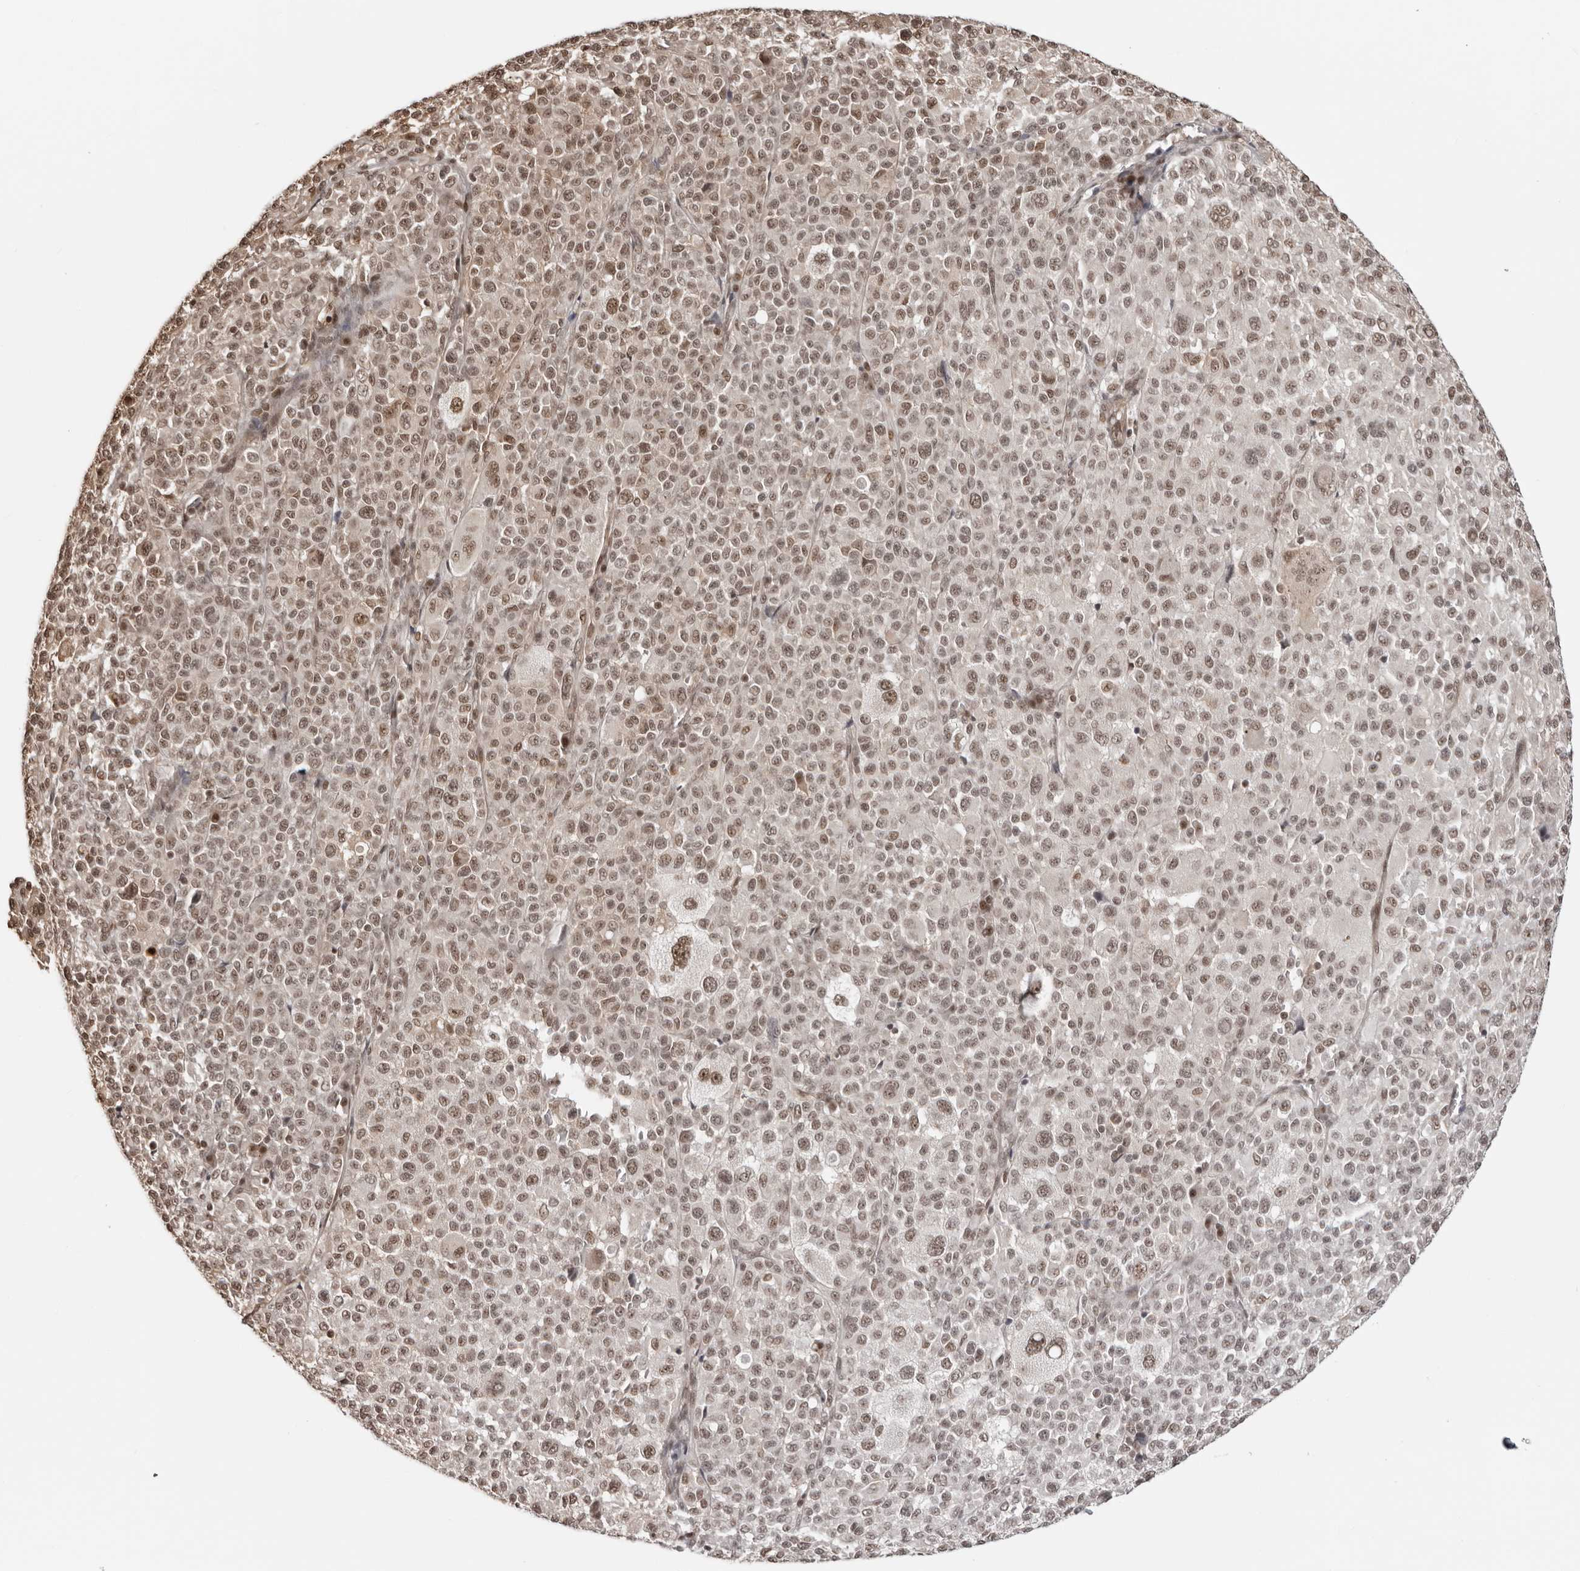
{"staining": {"intensity": "weak", "quantity": "25%-75%", "location": "cytoplasmic/membranous,nuclear"}, "tissue": "melanoma", "cell_type": "Tumor cells", "image_type": "cancer", "snomed": [{"axis": "morphology", "description": "Malignant melanoma, Metastatic site"}, {"axis": "topography", "description": "Skin"}], "caption": "An image showing weak cytoplasmic/membranous and nuclear staining in about 25%-75% of tumor cells in melanoma, as visualized by brown immunohistochemical staining.", "gene": "SDE2", "patient": {"sex": "female", "age": 74}}